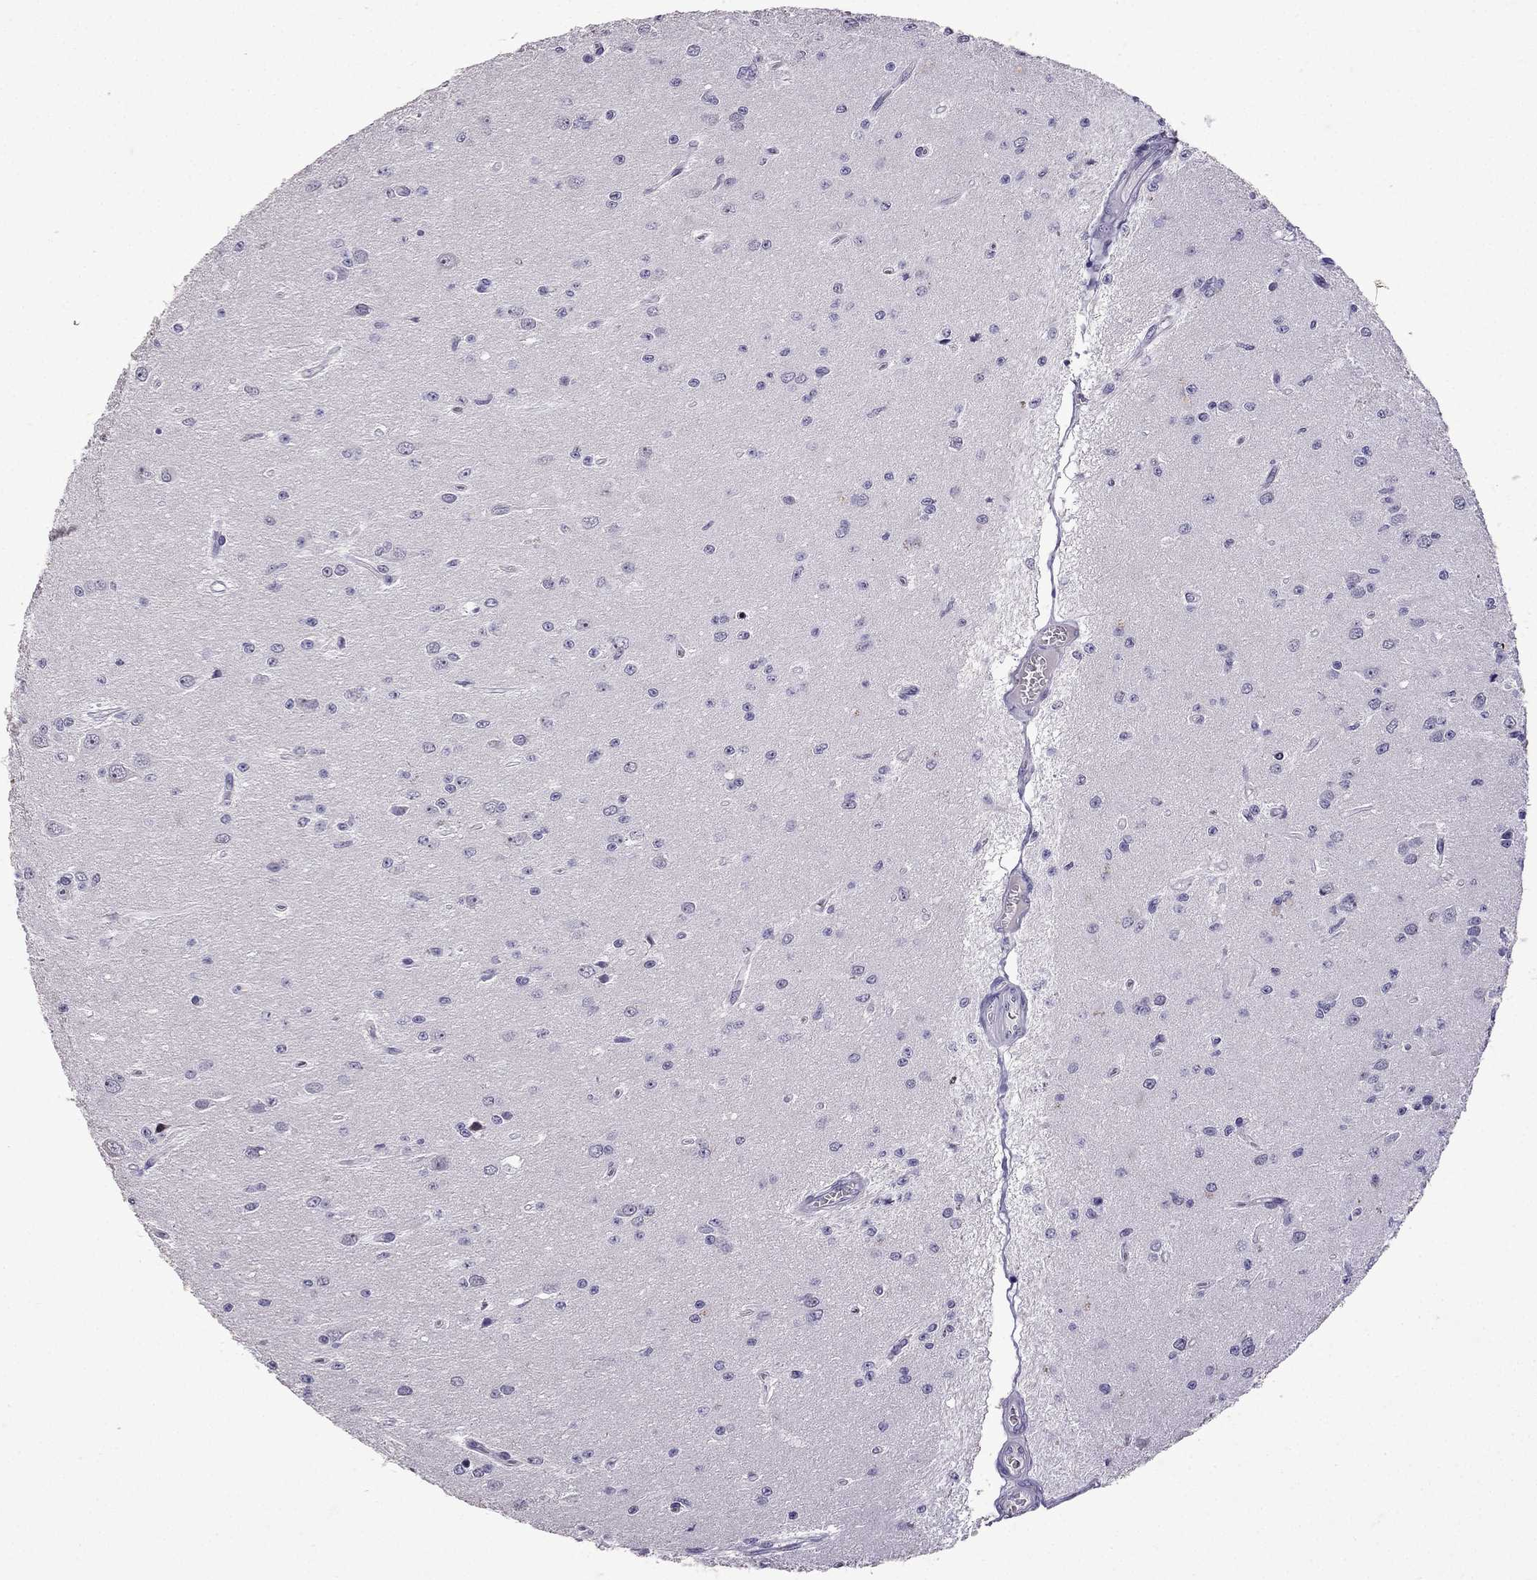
{"staining": {"intensity": "negative", "quantity": "none", "location": "none"}, "tissue": "glioma", "cell_type": "Tumor cells", "image_type": "cancer", "snomed": [{"axis": "morphology", "description": "Glioma, malignant, Low grade"}, {"axis": "topography", "description": "Brain"}], "caption": "This is an immunohistochemistry histopathology image of human glioma. There is no staining in tumor cells.", "gene": "TTN", "patient": {"sex": "female", "age": 45}}